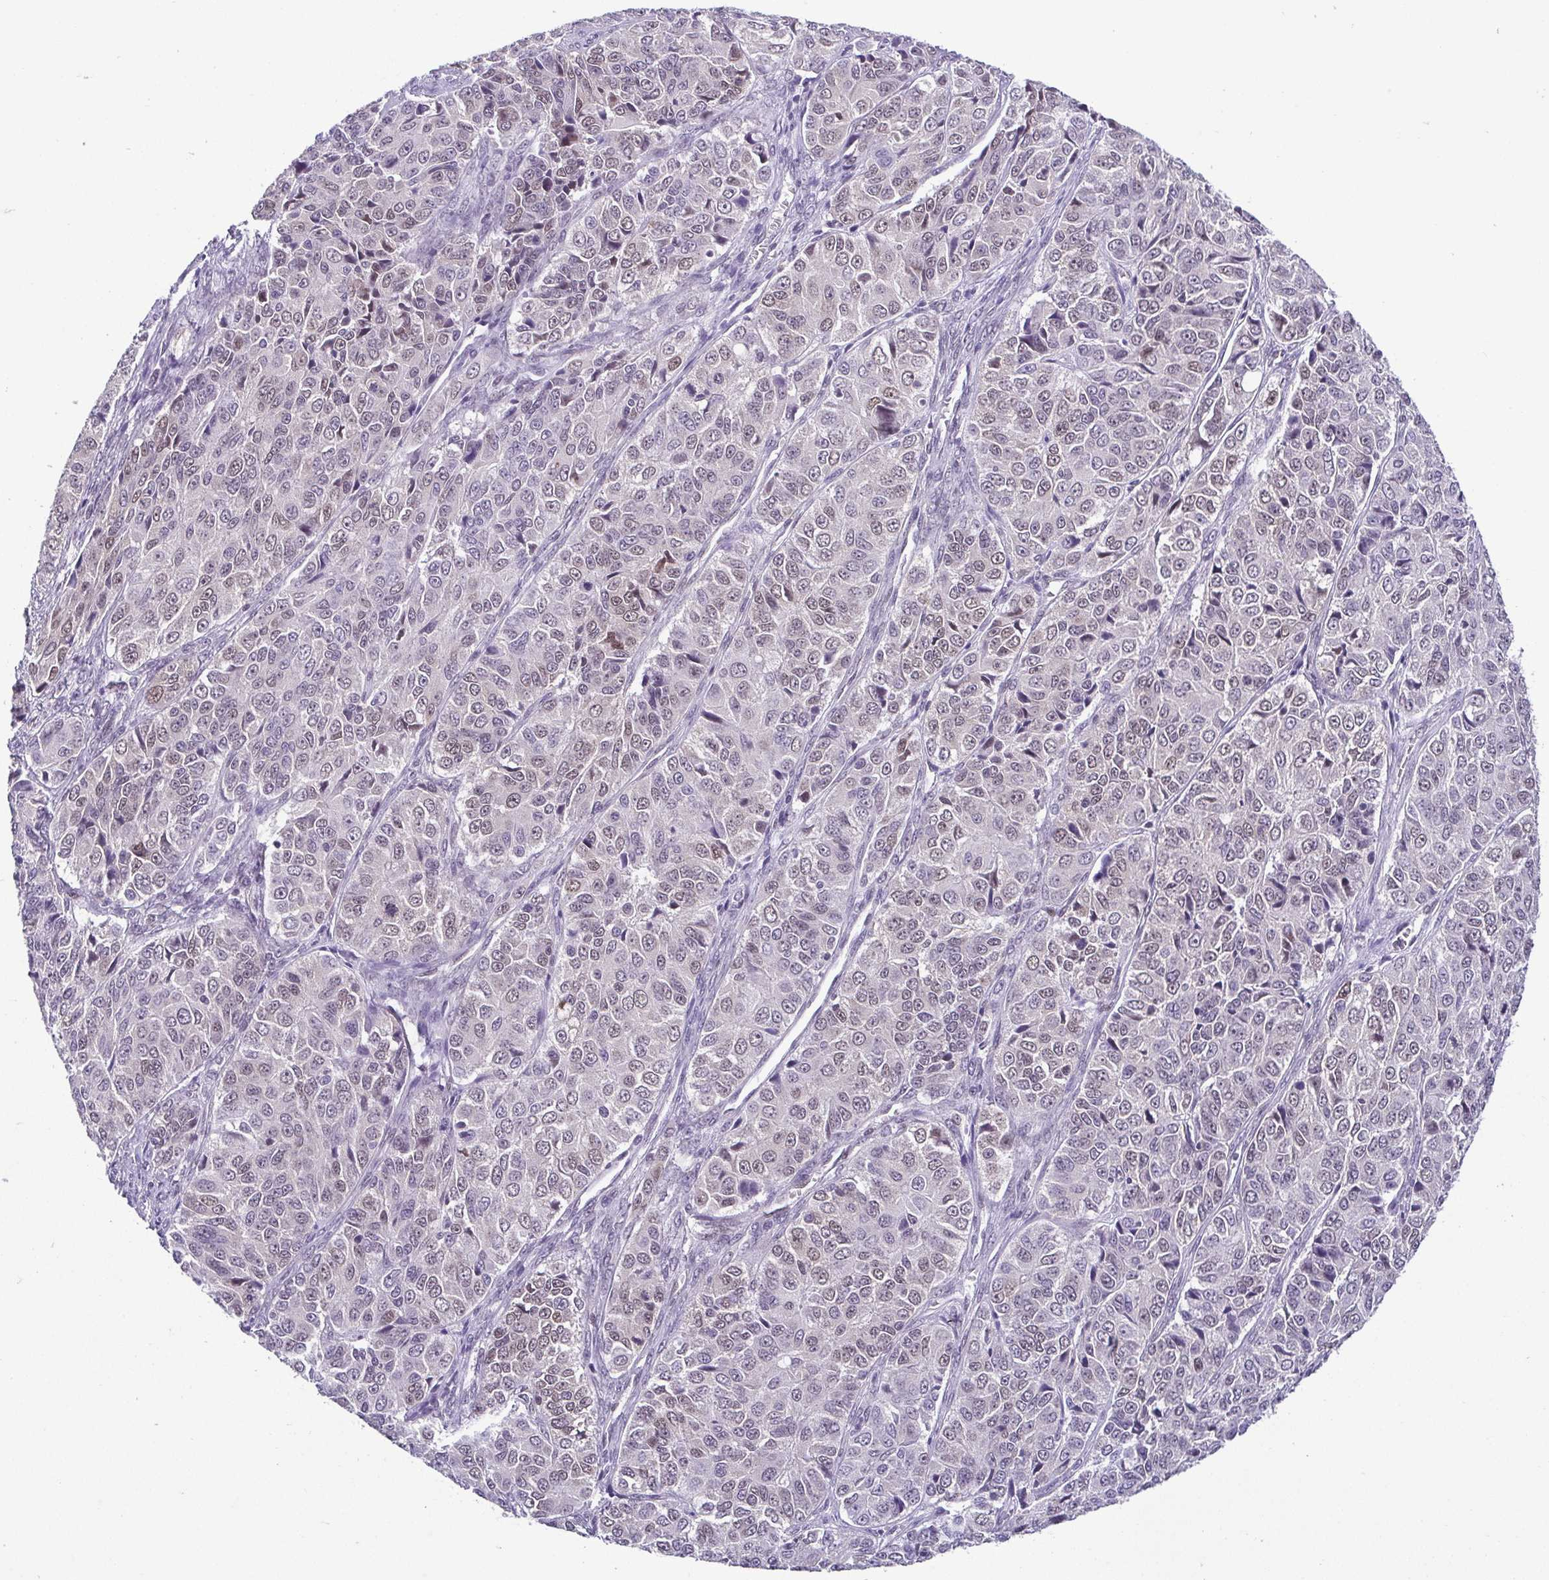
{"staining": {"intensity": "weak", "quantity": "<25%", "location": "nuclear"}, "tissue": "ovarian cancer", "cell_type": "Tumor cells", "image_type": "cancer", "snomed": [{"axis": "morphology", "description": "Carcinoma, endometroid"}, {"axis": "topography", "description": "Ovary"}], "caption": "There is no significant expression in tumor cells of ovarian cancer (endometroid carcinoma).", "gene": "RBM3", "patient": {"sex": "female", "age": 51}}